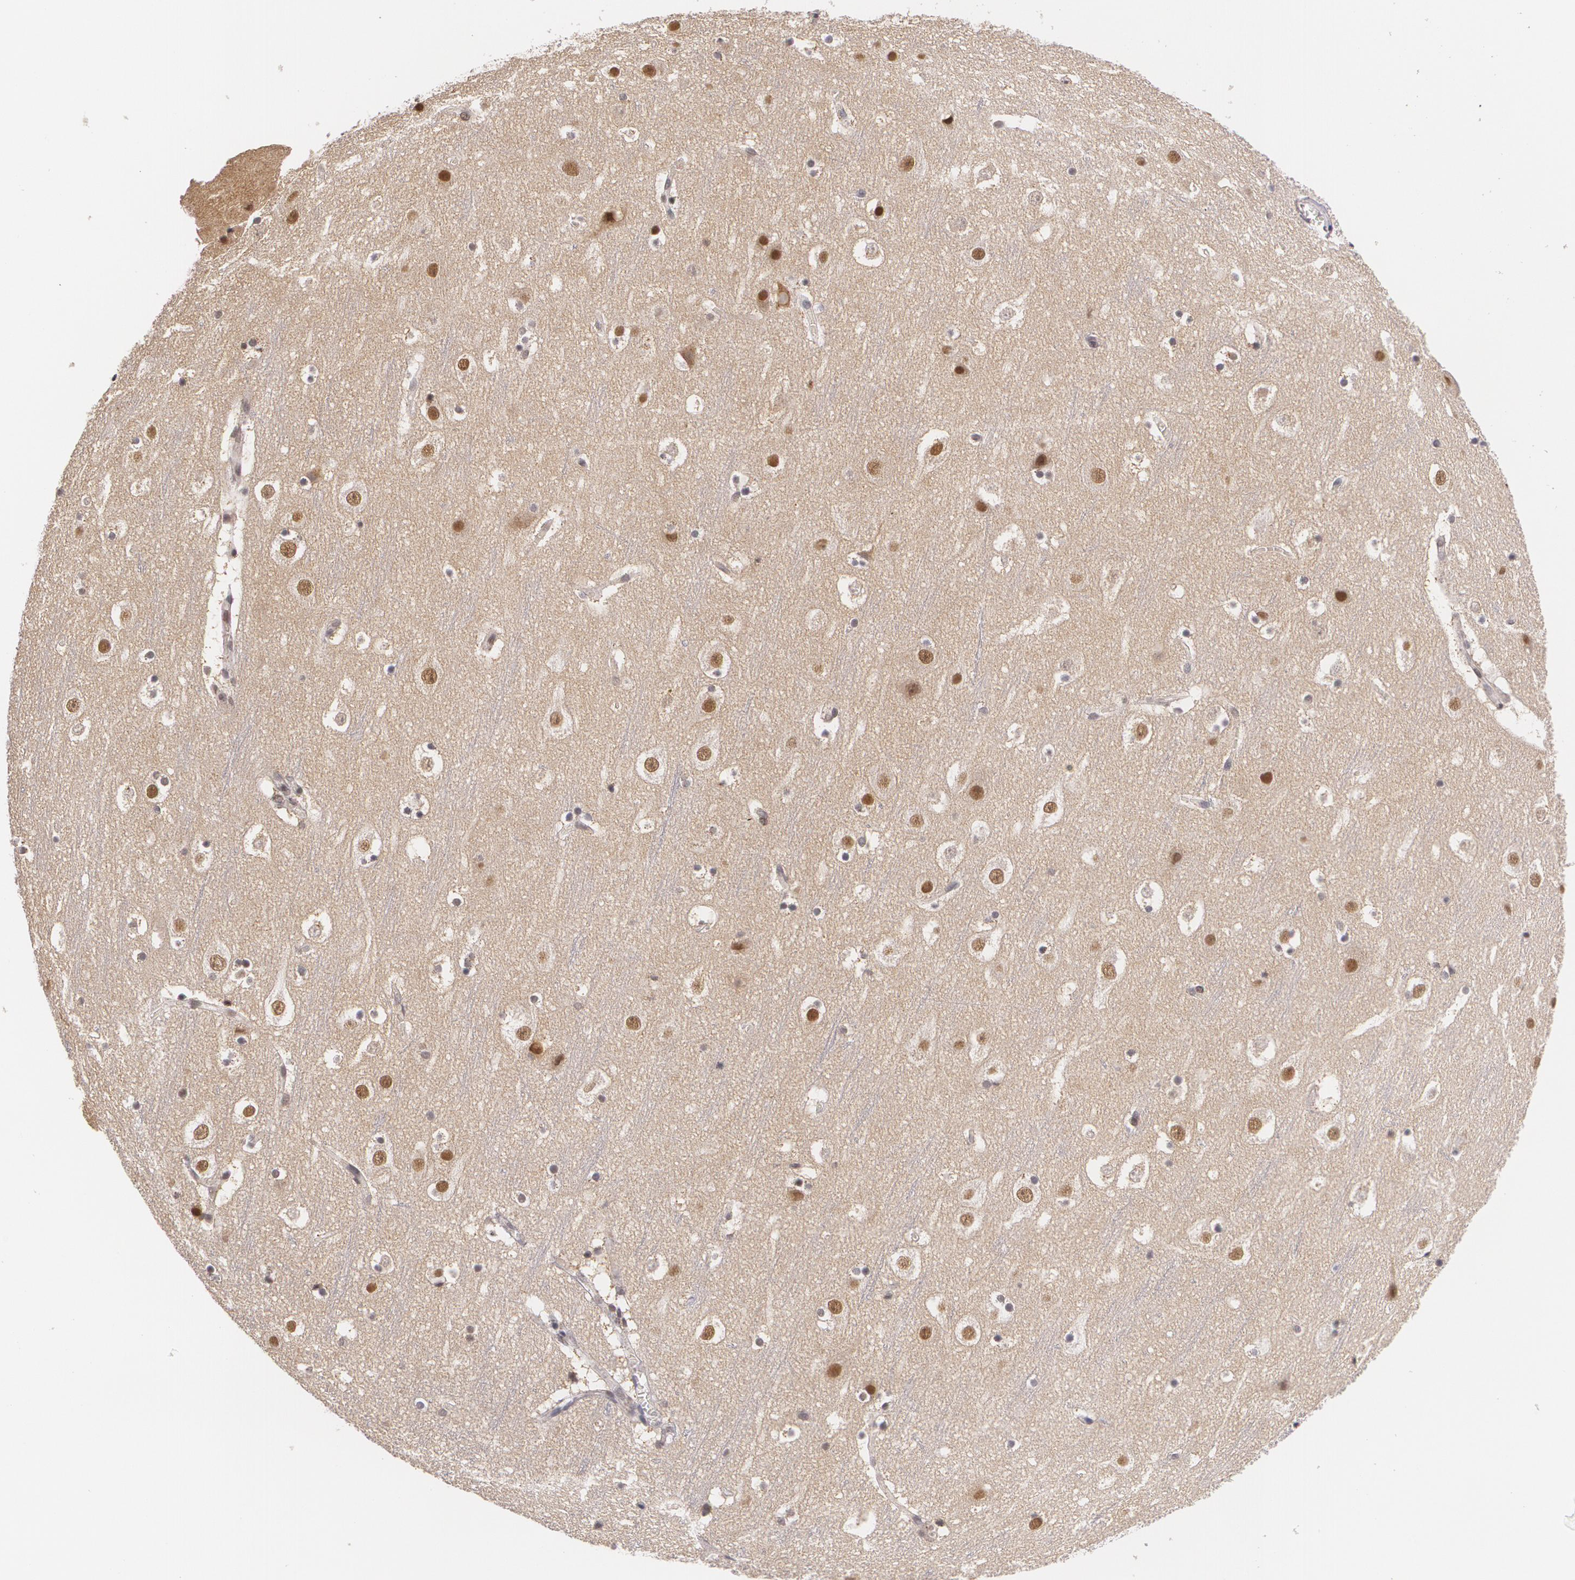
{"staining": {"intensity": "moderate", "quantity": "25%-75%", "location": "nuclear"}, "tissue": "cerebral cortex", "cell_type": "Endothelial cells", "image_type": "normal", "snomed": [{"axis": "morphology", "description": "Normal tissue, NOS"}, {"axis": "topography", "description": "Cerebral cortex"}], "caption": "Protein expression analysis of benign cerebral cortex displays moderate nuclear staining in approximately 25%-75% of endothelial cells.", "gene": "ALX1", "patient": {"sex": "male", "age": 45}}